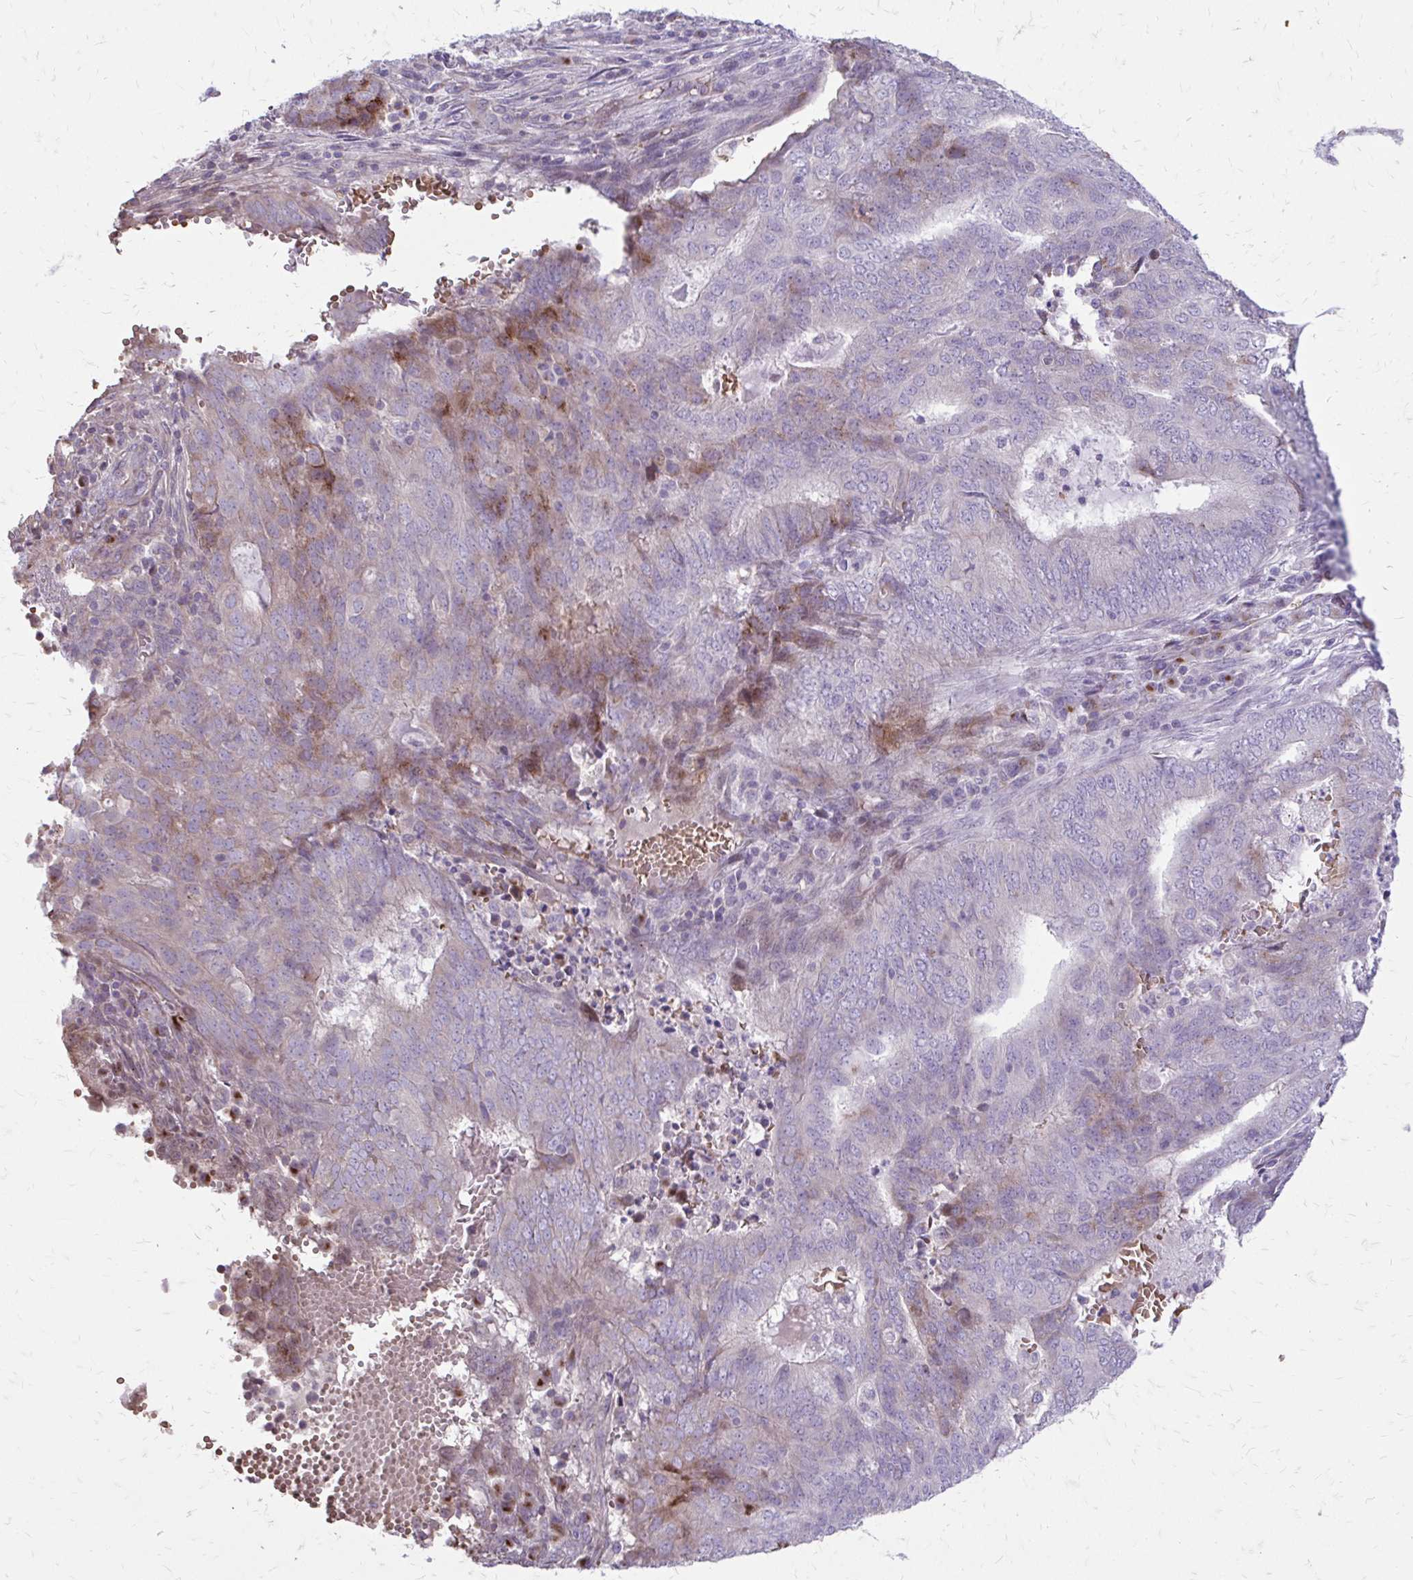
{"staining": {"intensity": "negative", "quantity": "none", "location": "none"}, "tissue": "endometrial cancer", "cell_type": "Tumor cells", "image_type": "cancer", "snomed": [{"axis": "morphology", "description": "Adenocarcinoma, NOS"}, {"axis": "topography", "description": "Endometrium"}], "caption": "Human endometrial adenocarcinoma stained for a protein using immunohistochemistry (IHC) reveals no positivity in tumor cells.", "gene": "FUNDC2", "patient": {"sex": "female", "age": 62}}